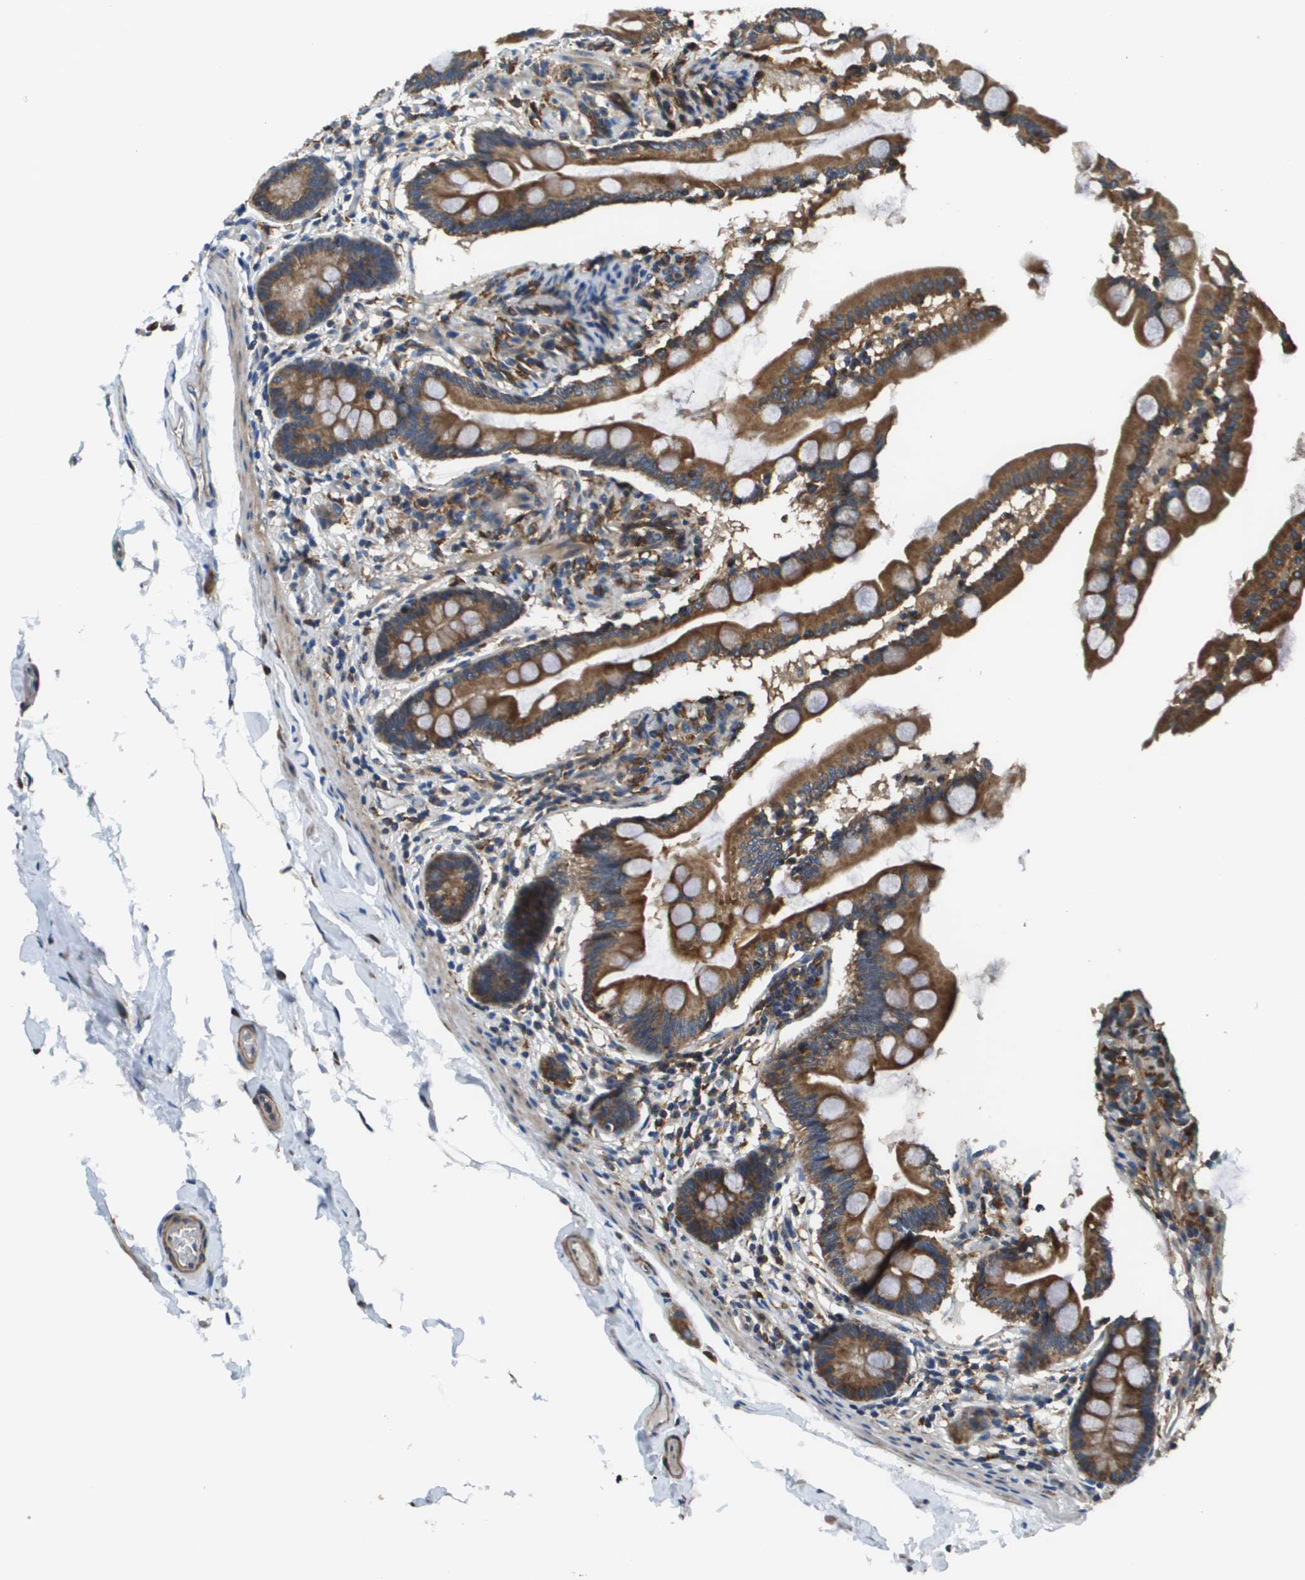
{"staining": {"intensity": "strong", "quantity": ">75%", "location": "cytoplasmic/membranous"}, "tissue": "small intestine", "cell_type": "Glandular cells", "image_type": "normal", "snomed": [{"axis": "morphology", "description": "Normal tissue, NOS"}, {"axis": "topography", "description": "Small intestine"}], "caption": "Small intestine stained with a brown dye shows strong cytoplasmic/membranous positive positivity in approximately >75% of glandular cells.", "gene": "CNPY3", "patient": {"sex": "female", "age": 56}}